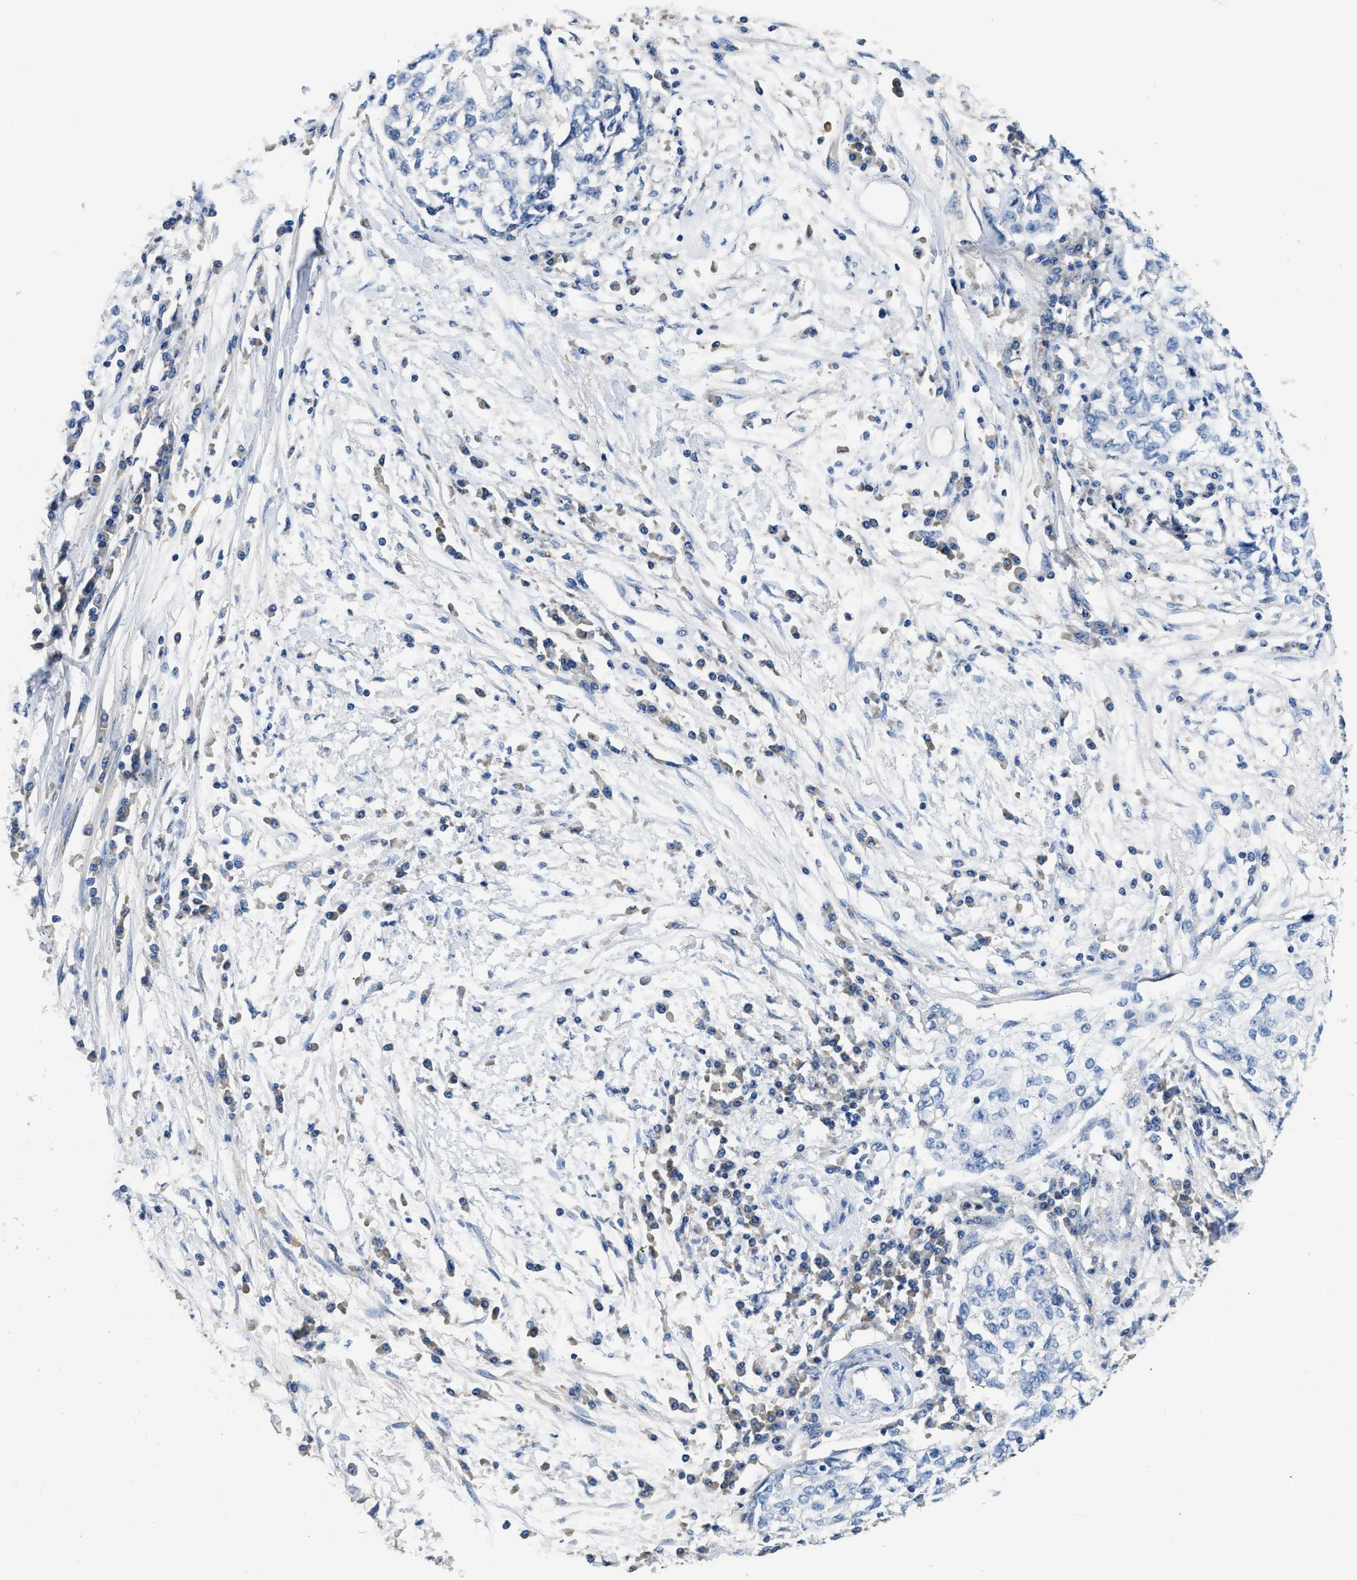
{"staining": {"intensity": "negative", "quantity": "none", "location": "none"}, "tissue": "cervical cancer", "cell_type": "Tumor cells", "image_type": "cancer", "snomed": [{"axis": "morphology", "description": "Squamous cell carcinoma, NOS"}, {"axis": "topography", "description": "Cervix"}], "caption": "Cervical squamous cell carcinoma stained for a protein using immunohistochemistry reveals no expression tumor cells.", "gene": "C1S", "patient": {"sex": "female", "age": 57}}